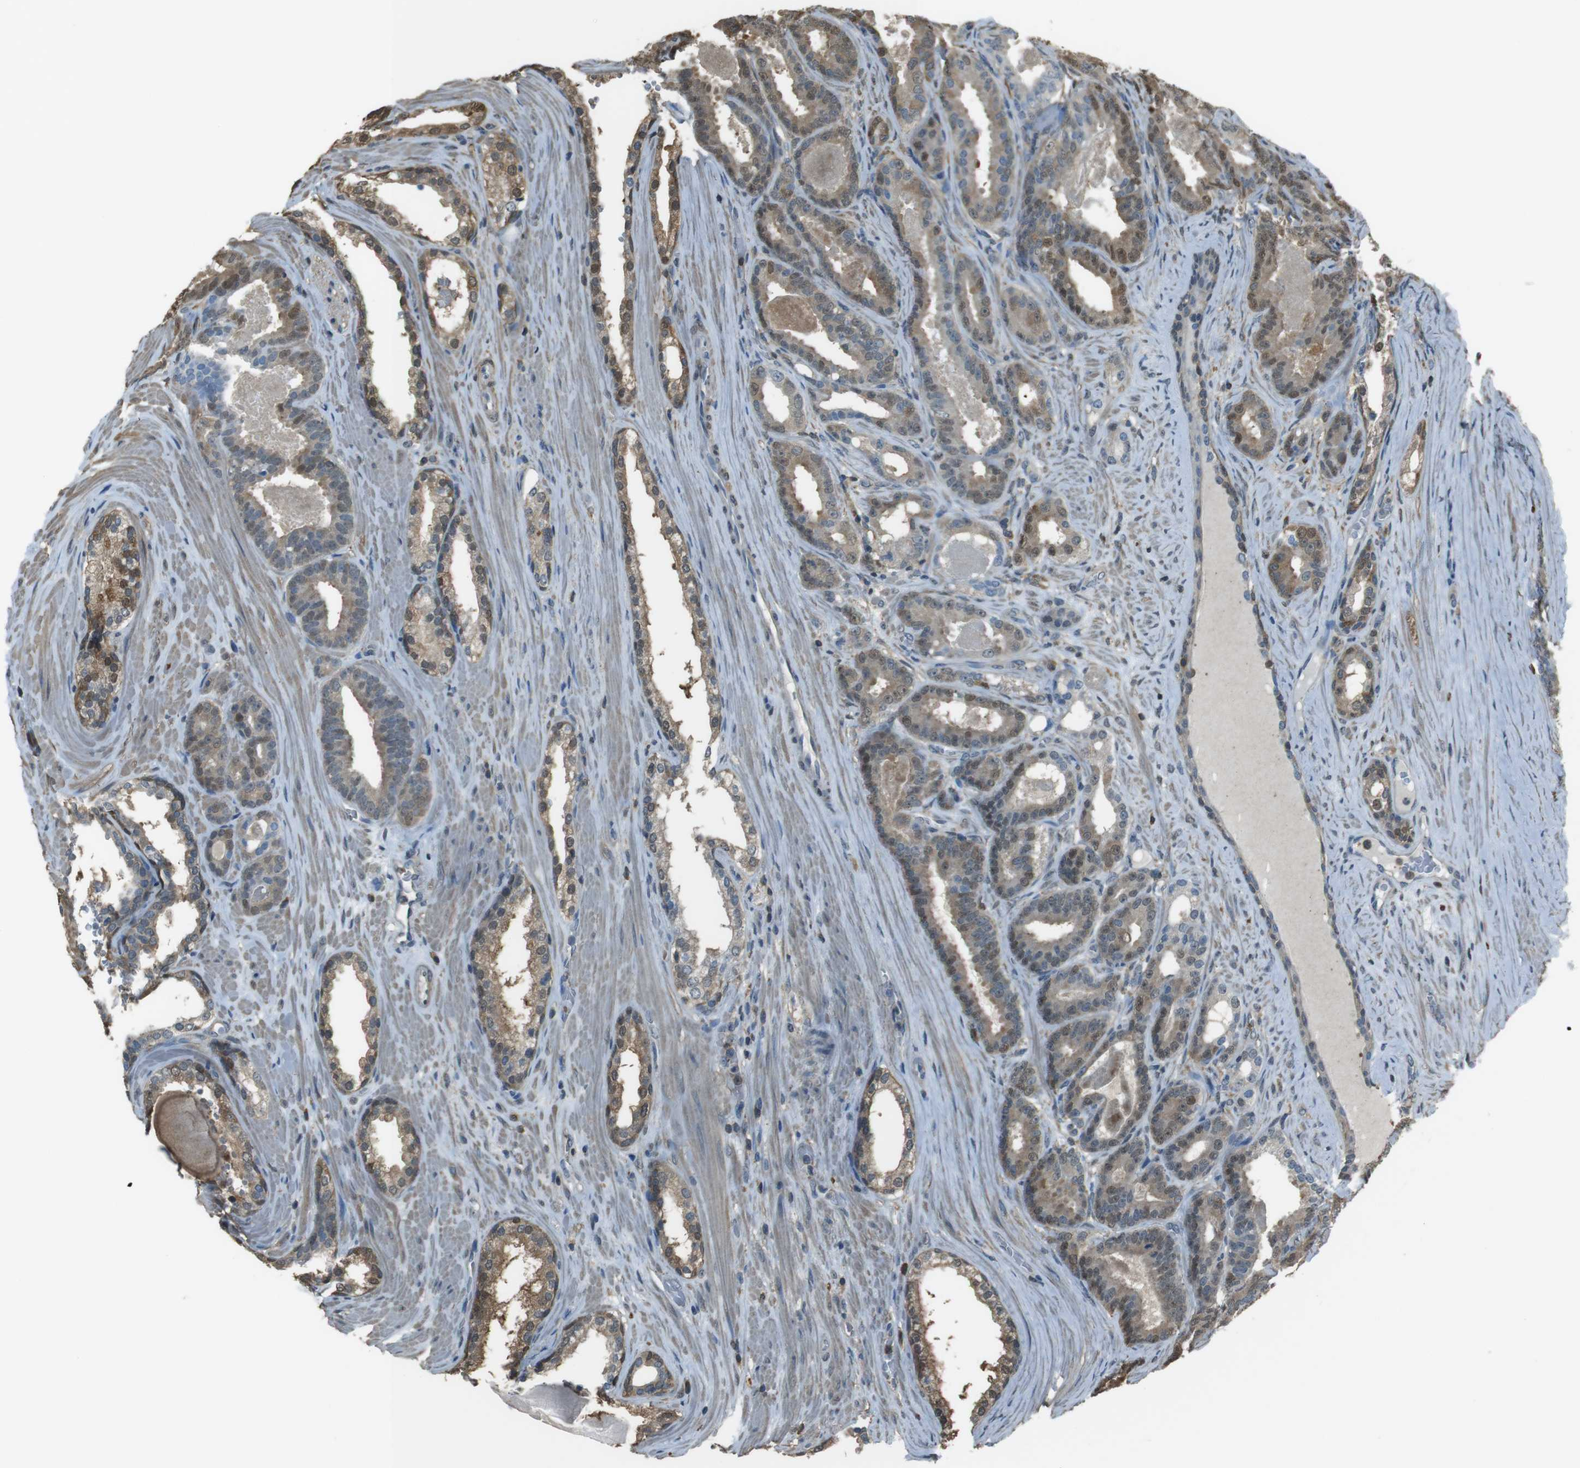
{"staining": {"intensity": "weak", "quantity": ">75%", "location": "cytoplasmic/membranous,nuclear"}, "tissue": "prostate cancer", "cell_type": "Tumor cells", "image_type": "cancer", "snomed": [{"axis": "morphology", "description": "Adenocarcinoma, High grade"}, {"axis": "topography", "description": "Prostate"}], "caption": "DAB (3,3'-diaminobenzidine) immunohistochemical staining of human prostate cancer (adenocarcinoma (high-grade)) exhibits weak cytoplasmic/membranous and nuclear protein positivity in about >75% of tumor cells.", "gene": "TWSG1", "patient": {"sex": "male", "age": 60}}